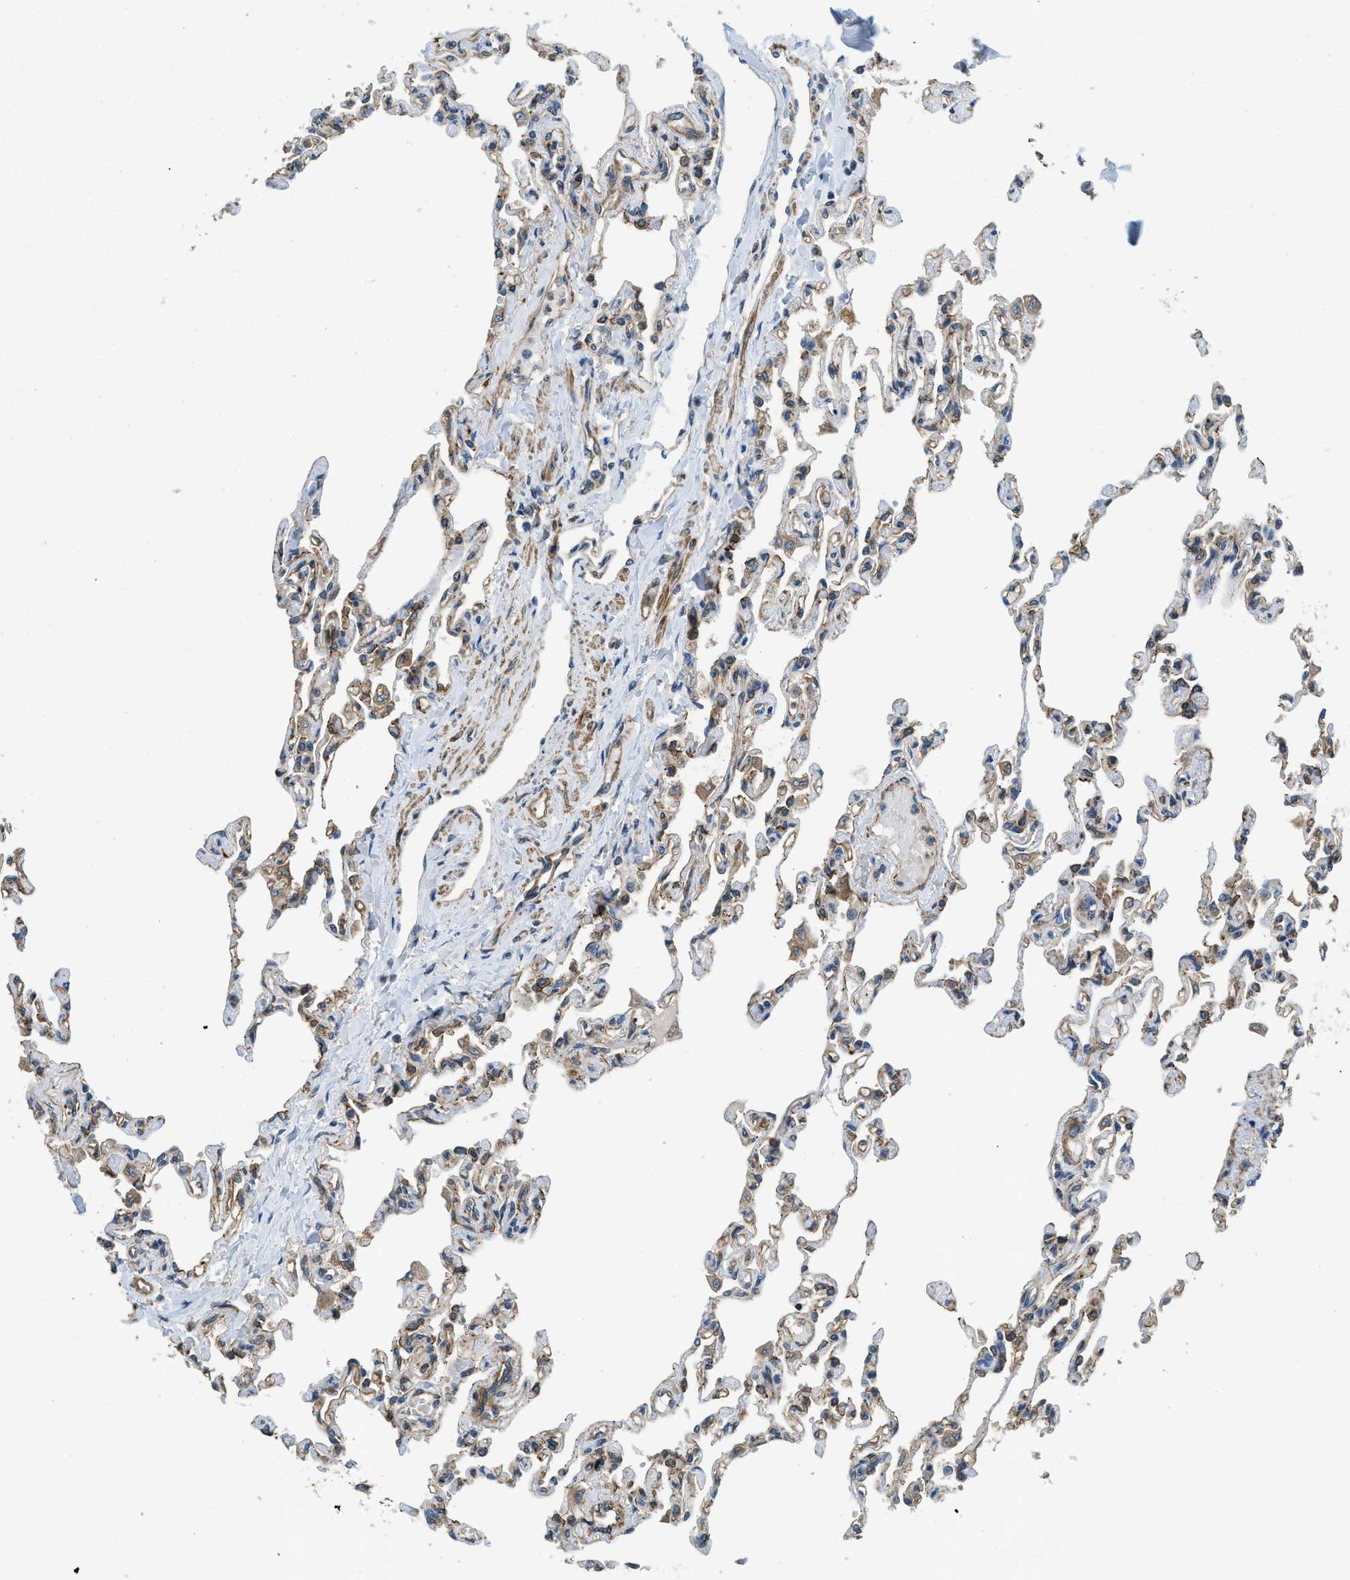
{"staining": {"intensity": "weak", "quantity": "<25%", "location": "cytoplasmic/membranous"}, "tissue": "lung", "cell_type": "Alveolar cells", "image_type": "normal", "snomed": [{"axis": "morphology", "description": "Normal tissue, NOS"}, {"axis": "topography", "description": "Lung"}], "caption": "This is an immunohistochemistry (IHC) micrograph of normal human lung. There is no positivity in alveolar cells.", "gene": "CGN", "patient": {"sex": "male", "age": 21}}